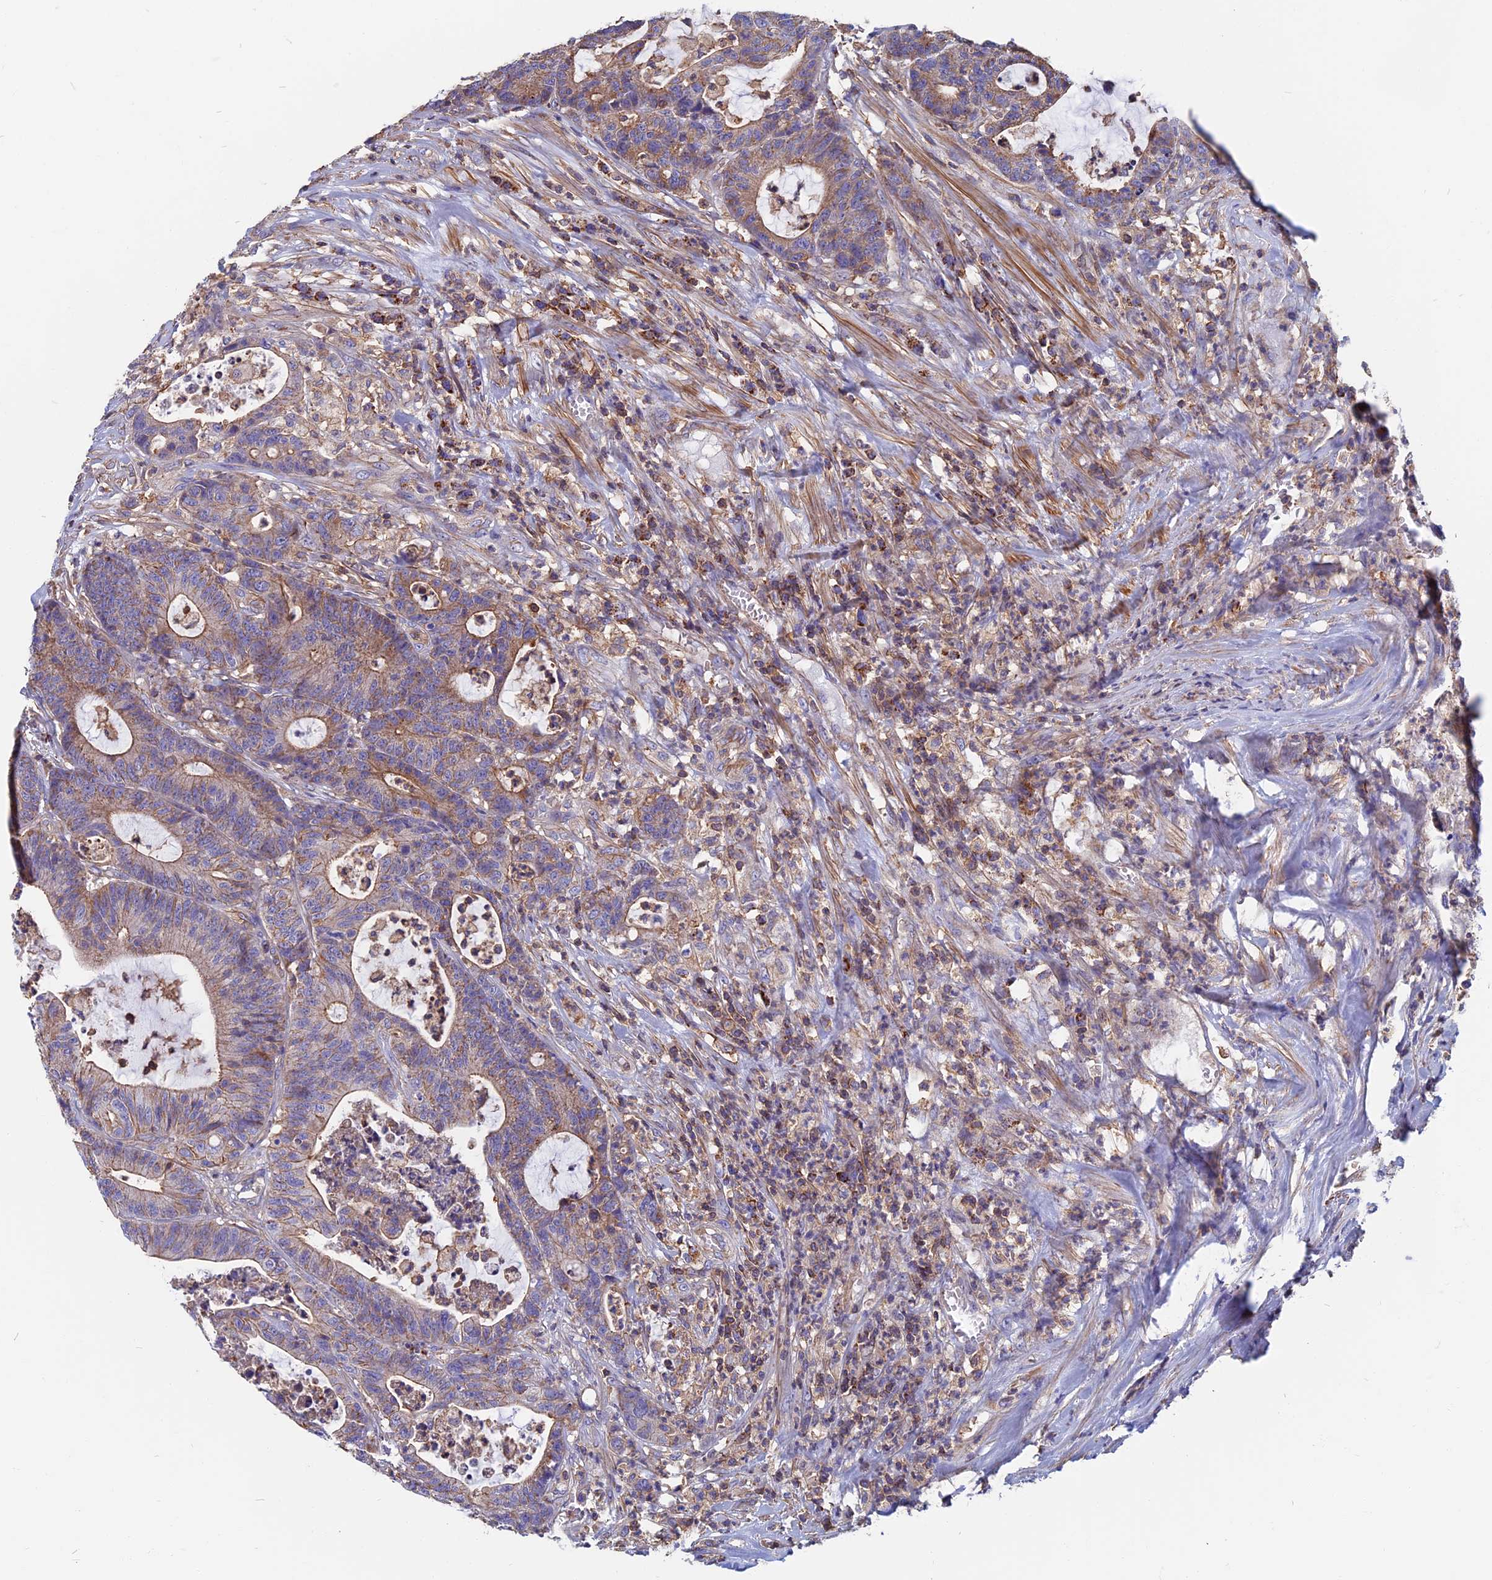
{"staining": {"intensity": "moderate", "quantity": "25%-75%", "location": "cytoplasmic/membranous"}, "tissue": "colorectal cancer", "cell_type": "Tumor cells", "image_type": "cancer", "snomed": [{"axis": "morphology", "description": "Adenocarcinoma, NOS"}, {"axis": "topography", "description": "Colon"}], "caption": "There is medium levels of moderate cytoplasmic/membranous expression in tumor cells of adenocarcinoma (colorectal), as demonstrated by immunohistochemical staining (brown color).", "gene": "HSD17B8", "patient": {"sex": "female", "age": 84}}